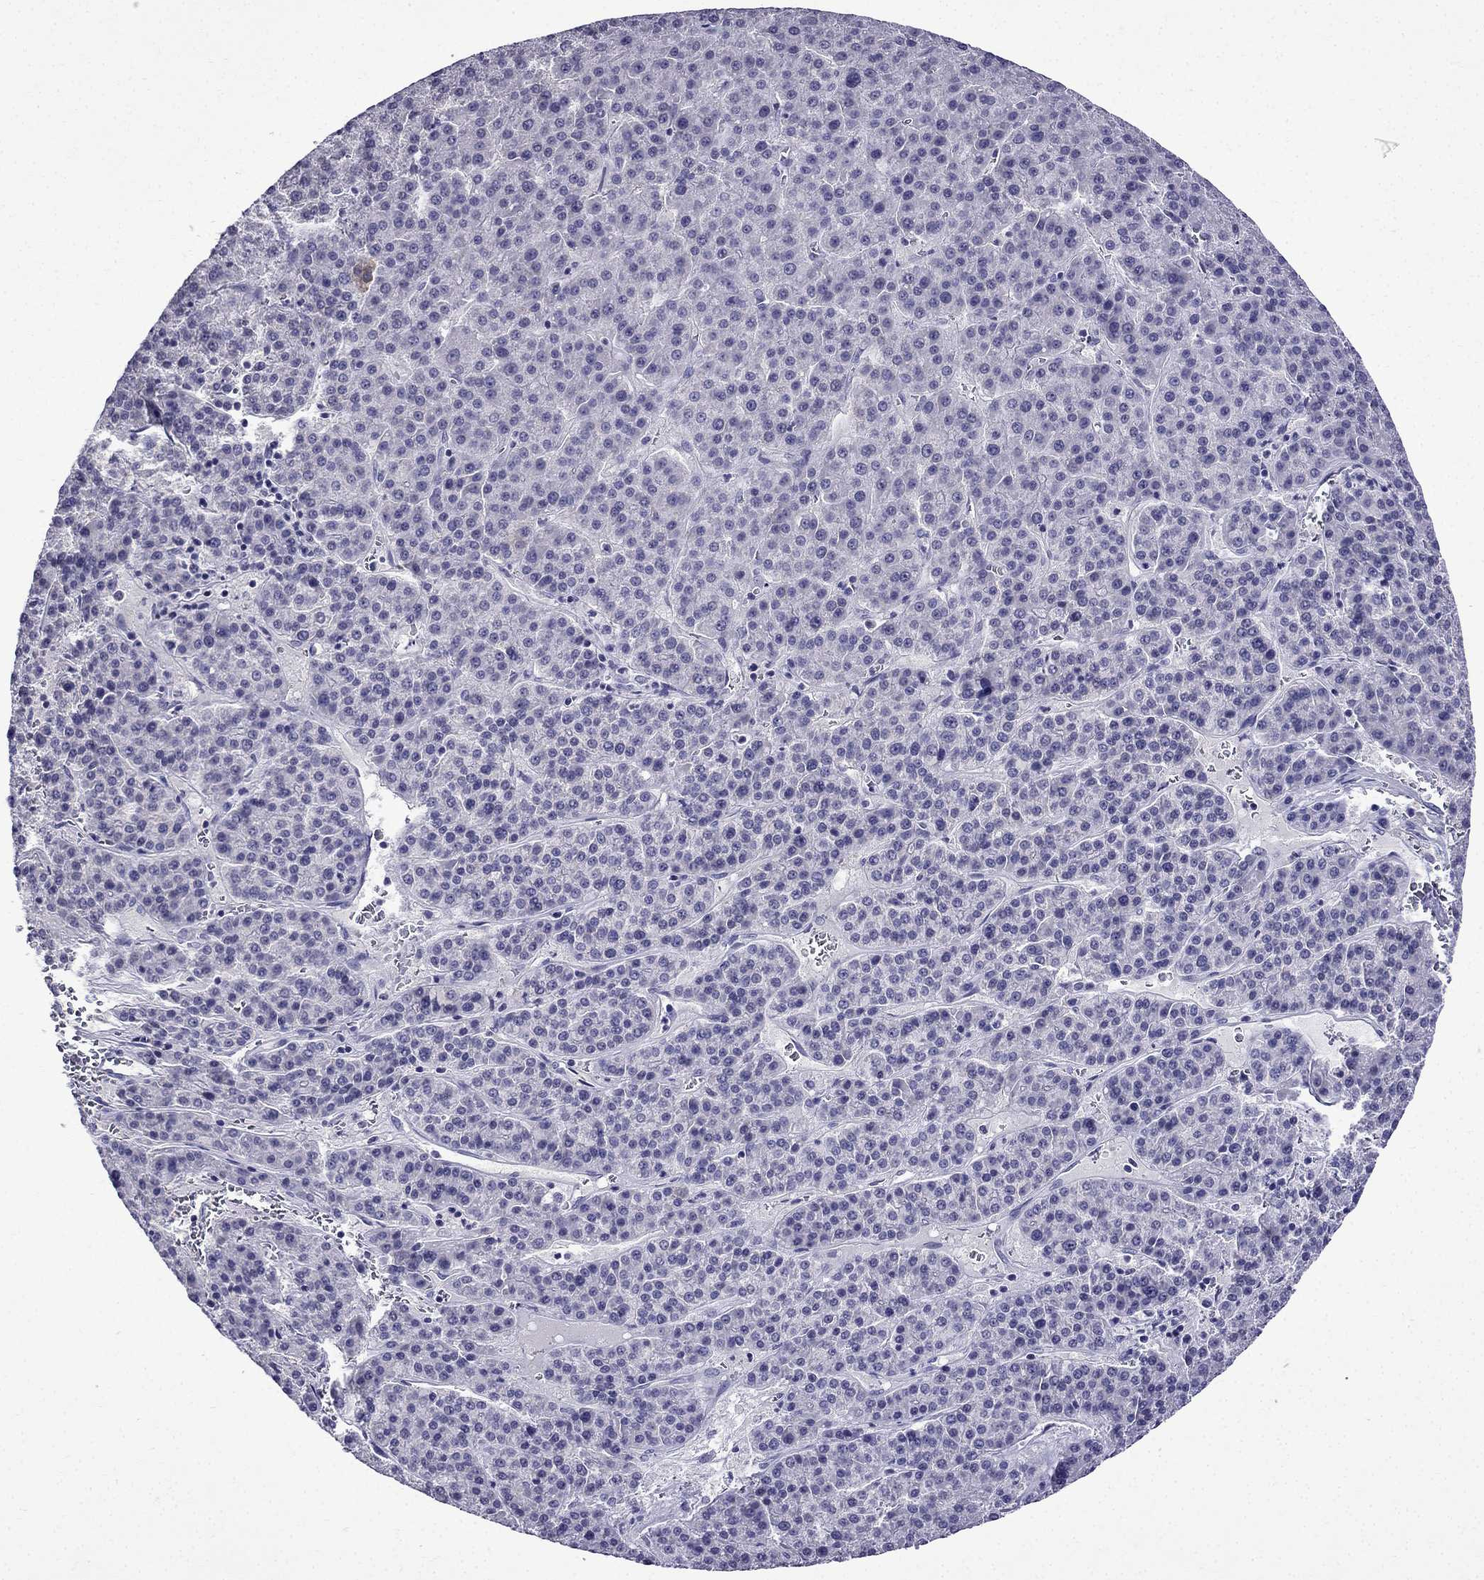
{"staining": {"intensity": "negative", "quantity": "none", "location": "none"}, "tissue": "liver cancer", "cell_type": "Tumor cells", "image_type": "cancer", "snomed": [{"axis": "morphology", "description": "Carcinoma, Hepatocellular, NOS"}, {"axis": "topography", "description": "Liver"}], "caption": "Hepatocellular carcinoma (liver) was stained to show a protein in brown. There is no significant expression in tumor cells. Nuclei are stained in blue.", "gene": "DNAH17", "patient": {"sex": "female", "age": 58}}